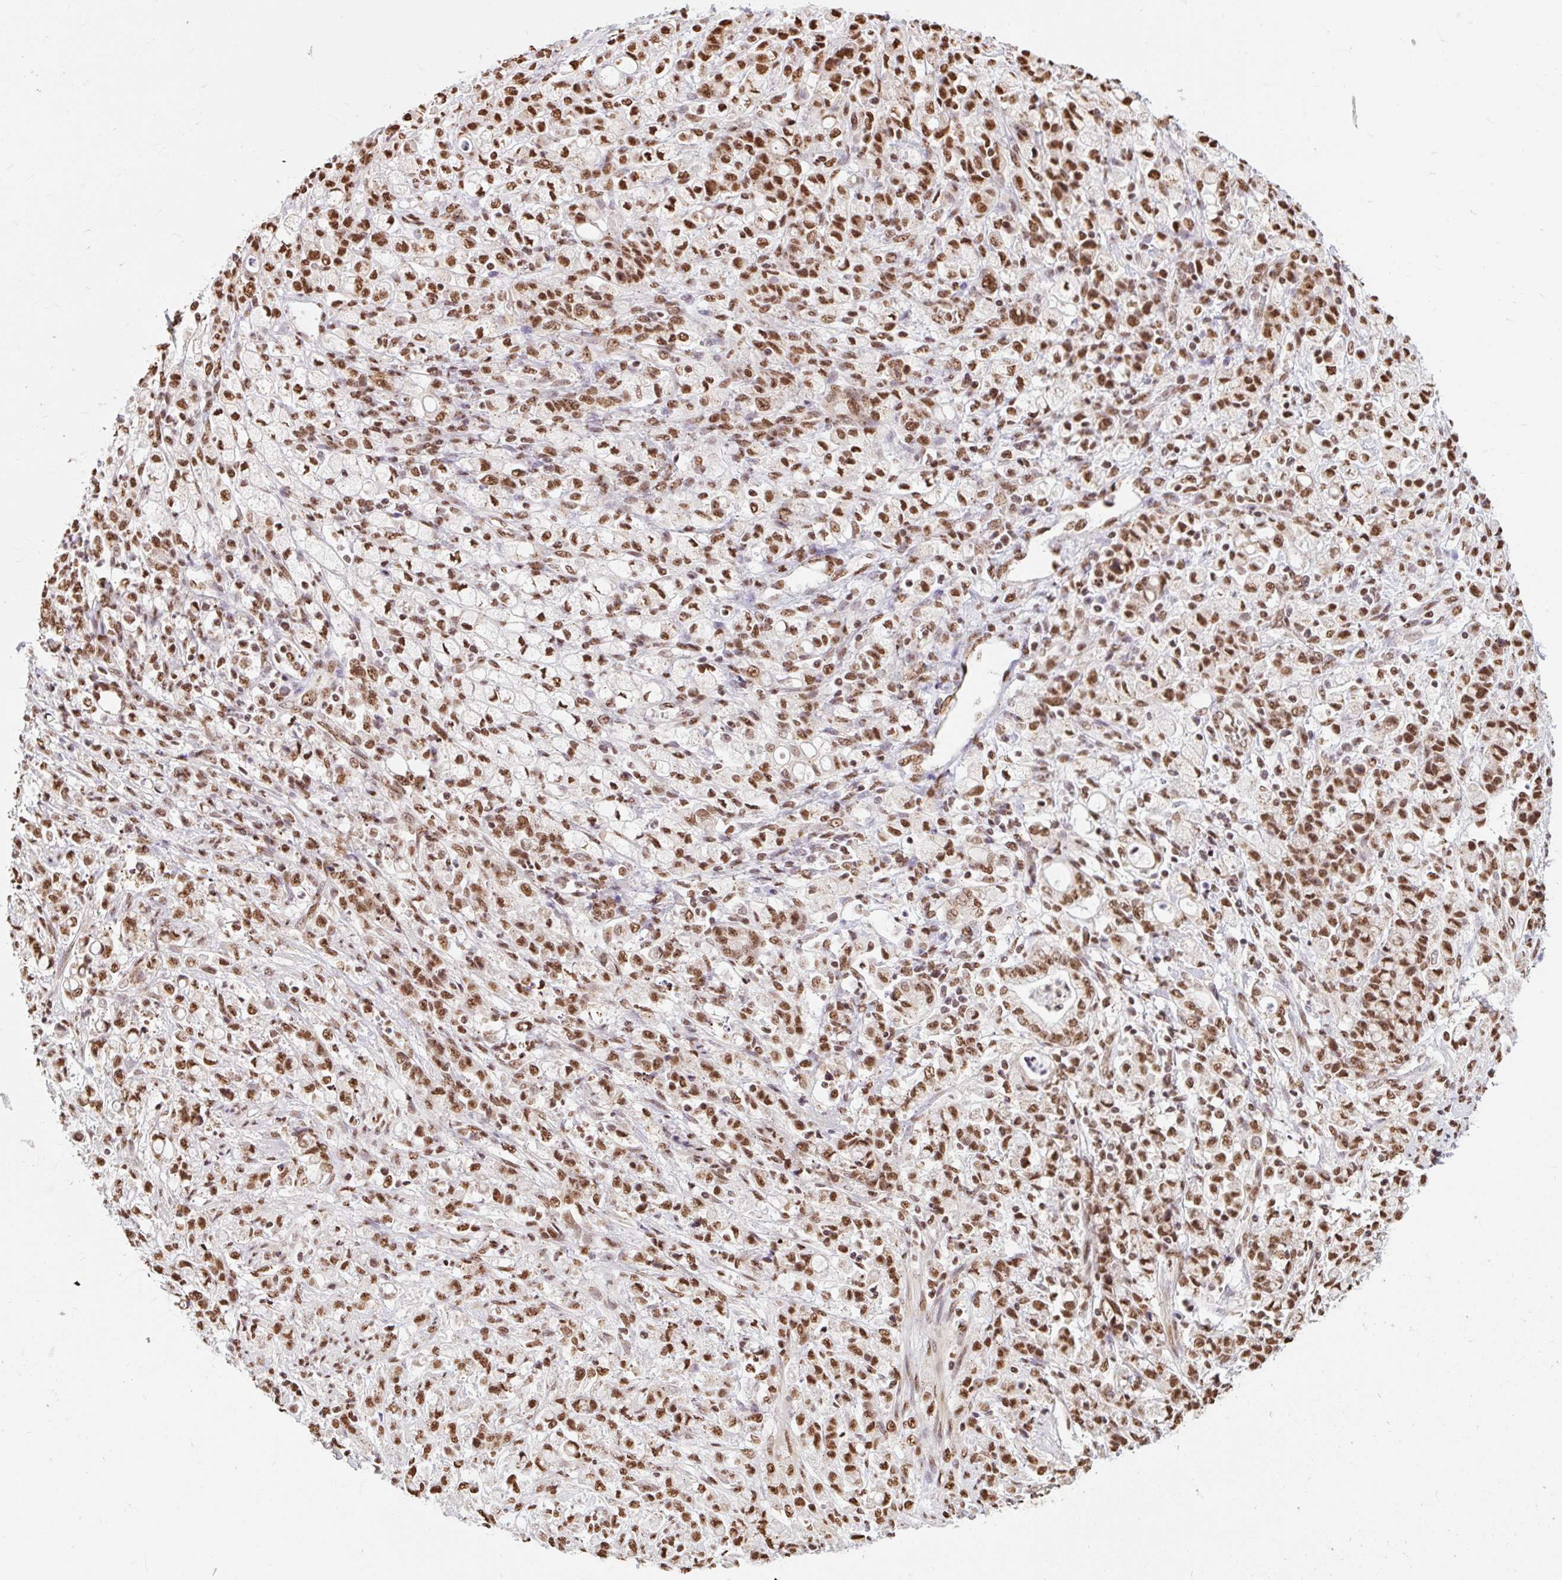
{"staining": {"intensity": "strong", "quantity": ">75%", "location": "nuclear"}, "tissue": "stomach cancer", "cell_type": "Tumor cells", "image_type": "cancer", "snomed": [{"axis": "morphology", "description": "Adenocarcinoma, NOS"}, {"axis": "topography", "description": "Stomach"}], "caption": "Human stomach adenocarcinoma stained with a protein marker exhibits strong staining in tumor cells.", "gene": "BICRA", "patient": {"sex": "female", "age": 60}}